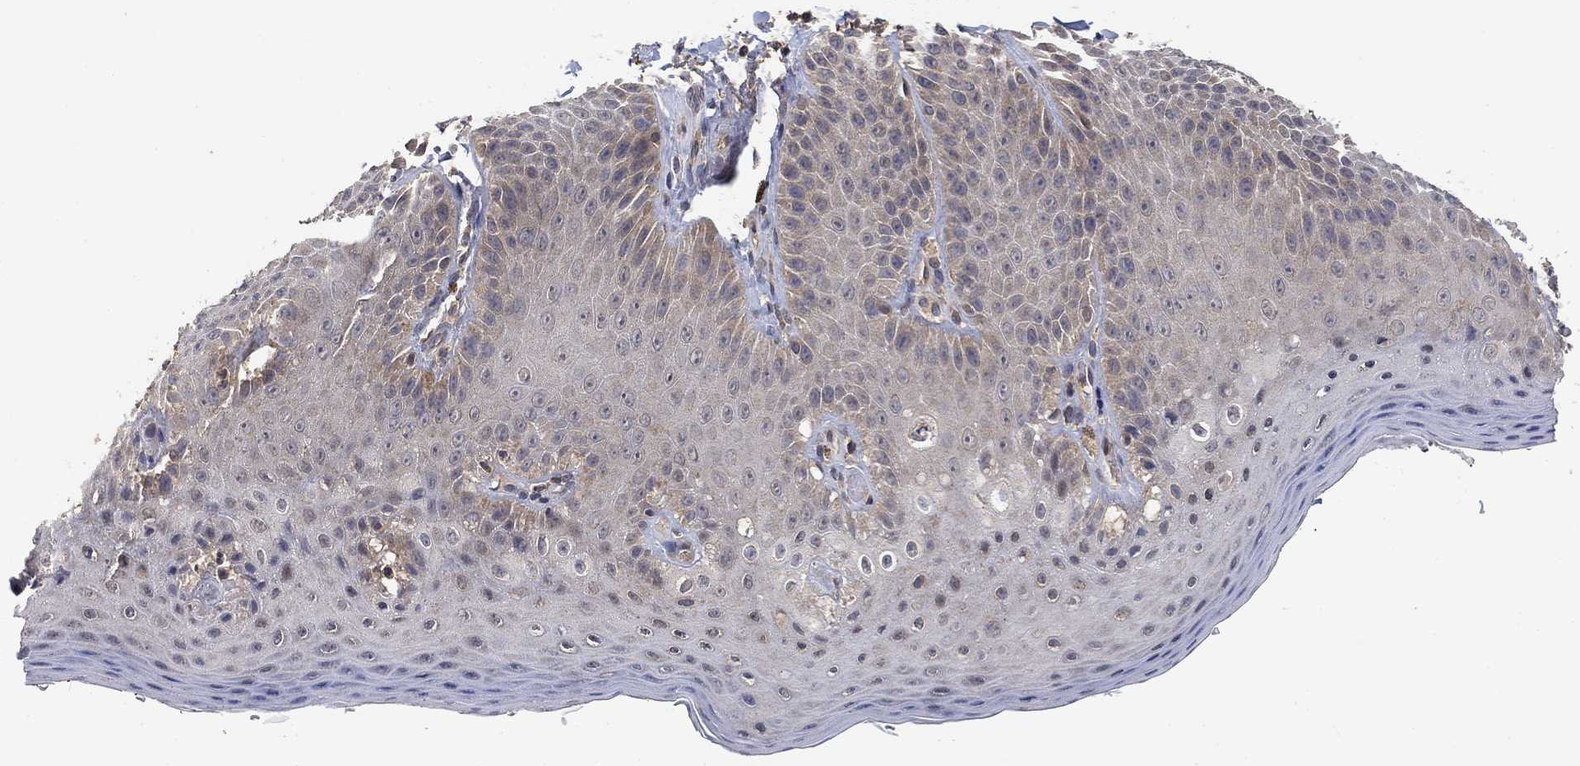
{"staining": {"intensity": "negative", "quantity": "none", "location": "none"}, "tissue": "skin", "cell_type": "Epidermal cells", "image_type": "normal", "snomed": [{"axis": "morphology", "description": "Normal tissue, NOS"}, {"axis": "topography", "description": "Anal"}], "caption": "Immunohistochemistry of benign skin reveals no staining in epidermal cells.", "gene": "CCDC43", "patient": {"sex": "male", "age": 53}}